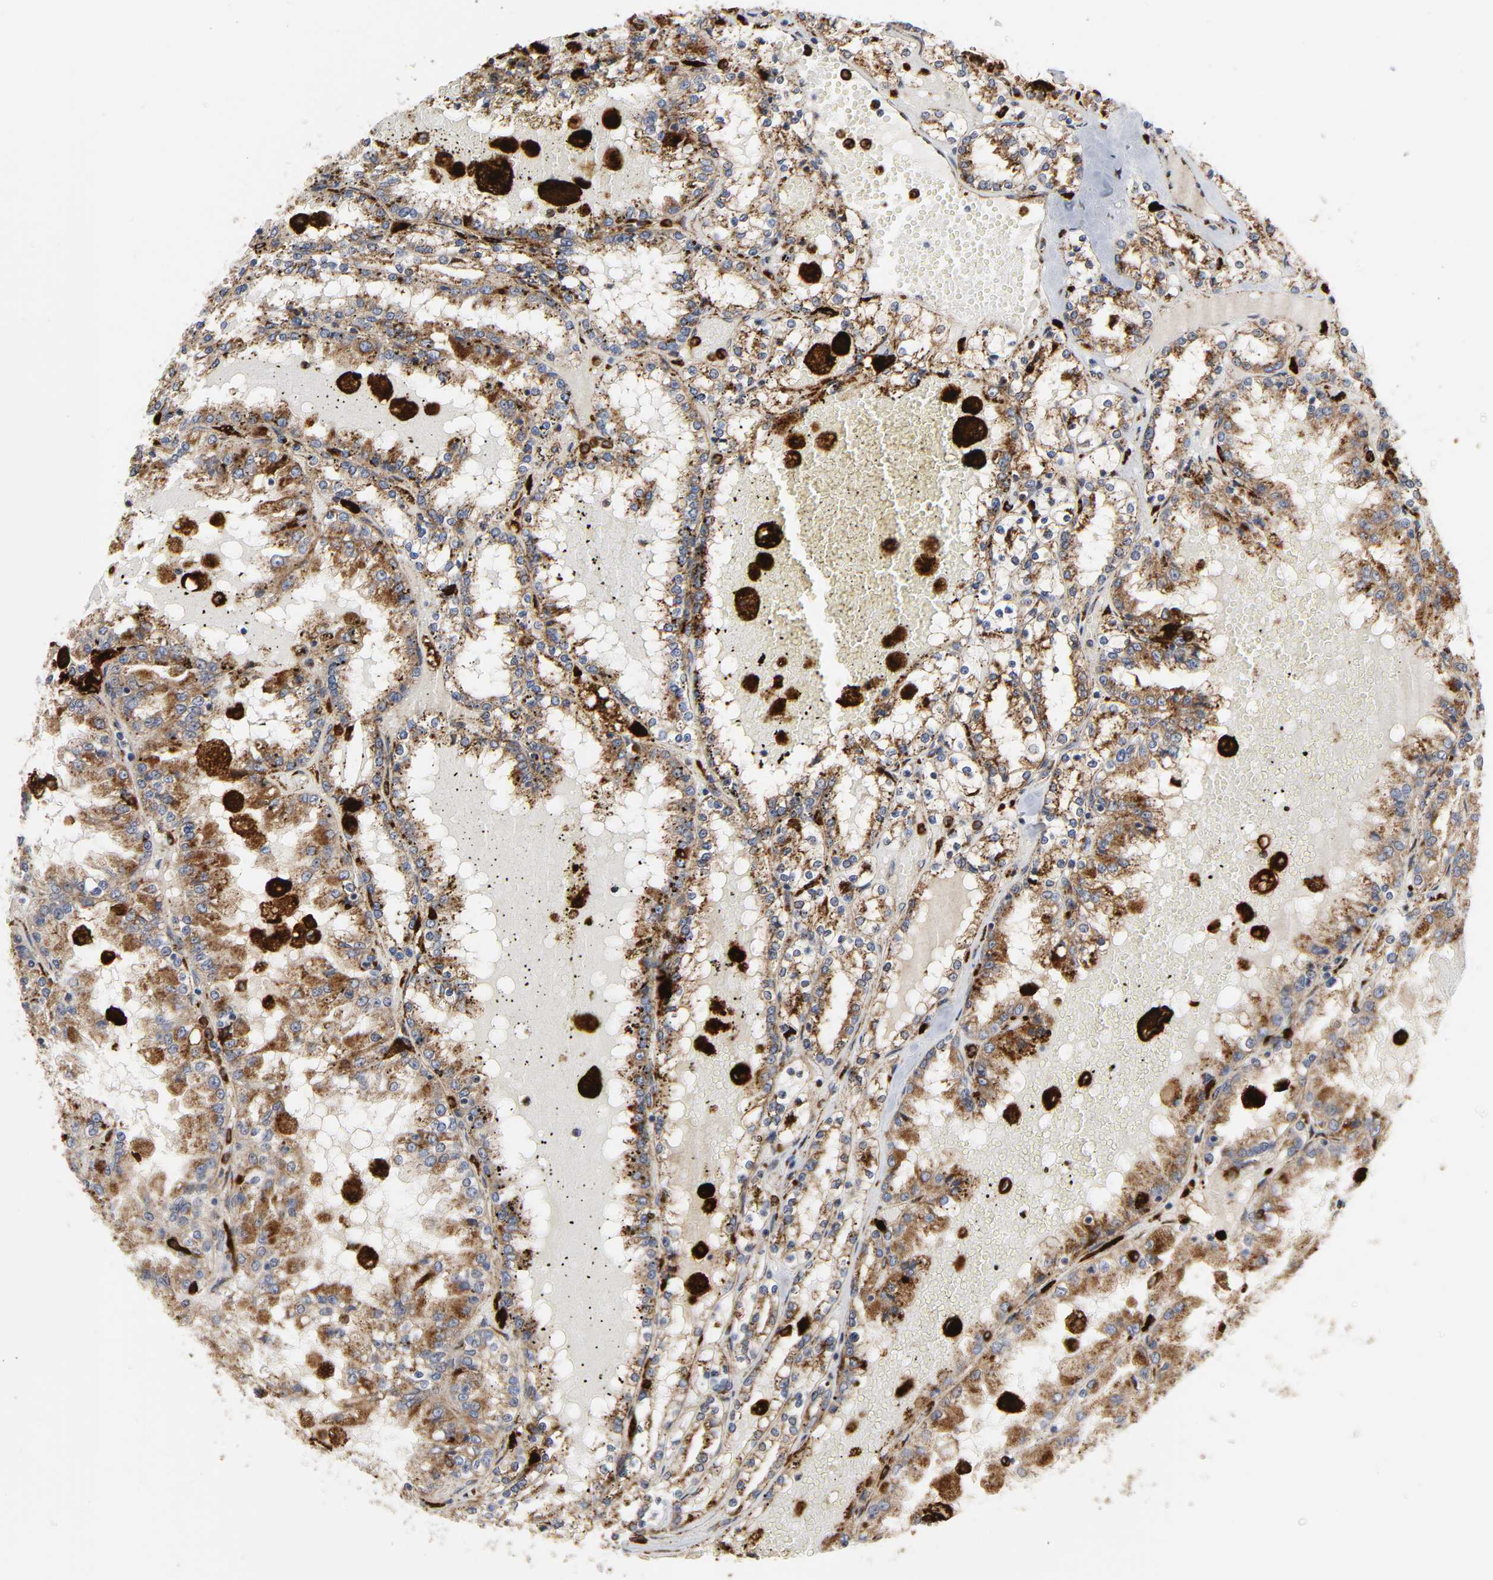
{"staining": {"intensity": "moderate", "quantity": "25%-75%", "location": "cytoplasmic/membranous"}, "tissue": "renal cancer", "cell_type": "Tumor cells", "image_type": "cancer", "snomed": [{"axis": "morphology", "description": "Adenocarcinoma, NOS"}, {"axis": "topography", "description": "Kidney"}], "caption": "Immunohistochemical staining of renal adenocarcinoma shows medium levels of moderate cytoplasmic/membranous positivity in about 25%-75% of tumor cells. (IHC, brightfield microscopy, high magnification).", "gene": "PSAP", "patient": {"sex": "female", "age": 56}}